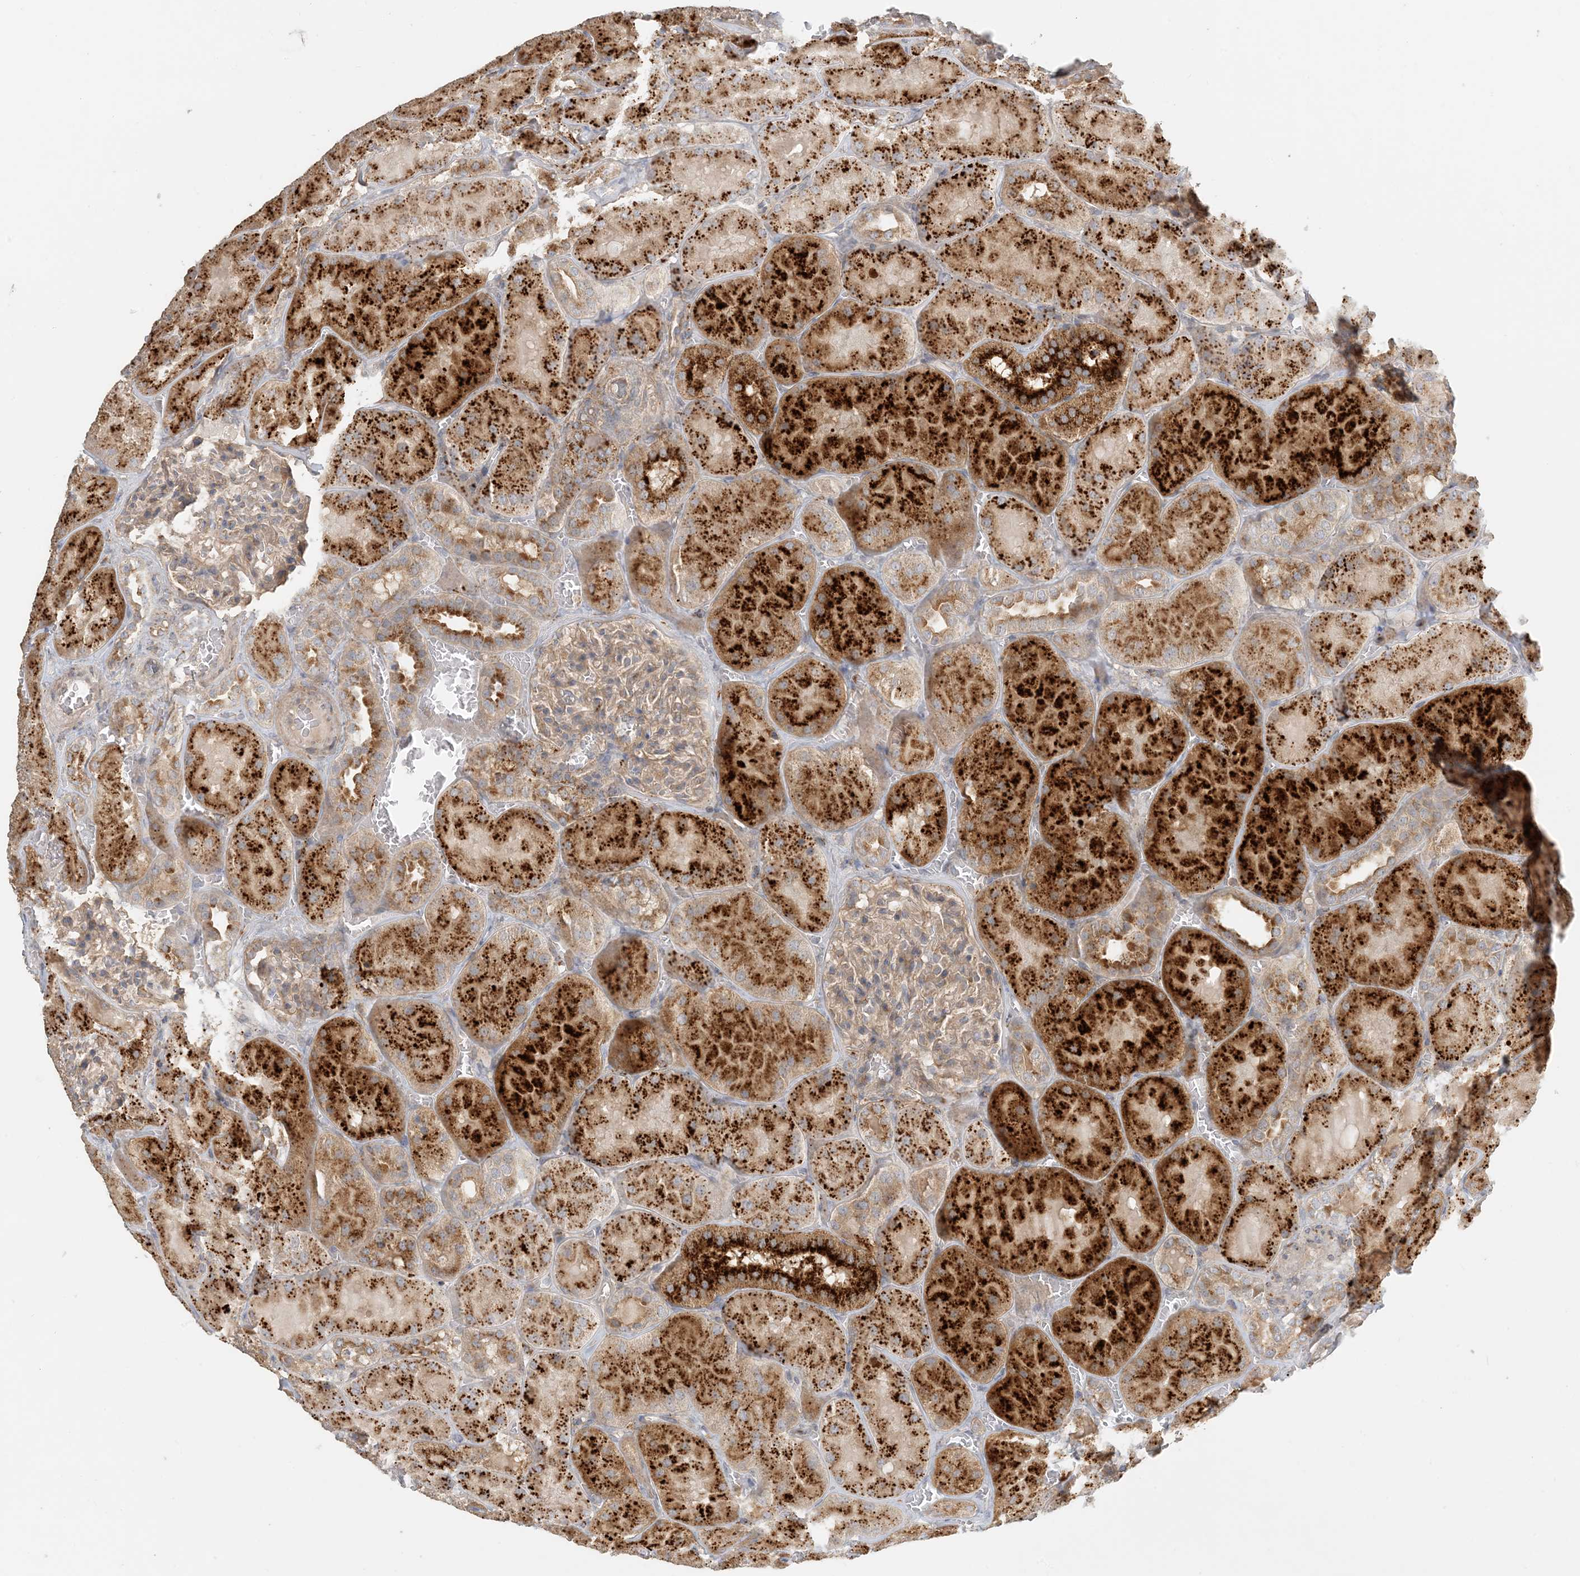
{"staining": {"intensity": "moderate", "quantity": "<25%", "location": "cytoplasmic/membranous"}, "tissue": "kidney", "cell_type": "Cells in glomeruli", "image_type": "normal", "snomed": [{"axis": "morphology", "description": "Normal tissue, NOS"}, {"axis": "topography", "description": "Kidney"}], "caption": "IHC of benign kidney demonstrates low levels of moderate cytoplasmic/membranous staining in about <25% of cells in glomeruli. Nuclei are stained in blue.", "gene": "SPPL2A", "patient": {"sex": "male", "age": 28}}